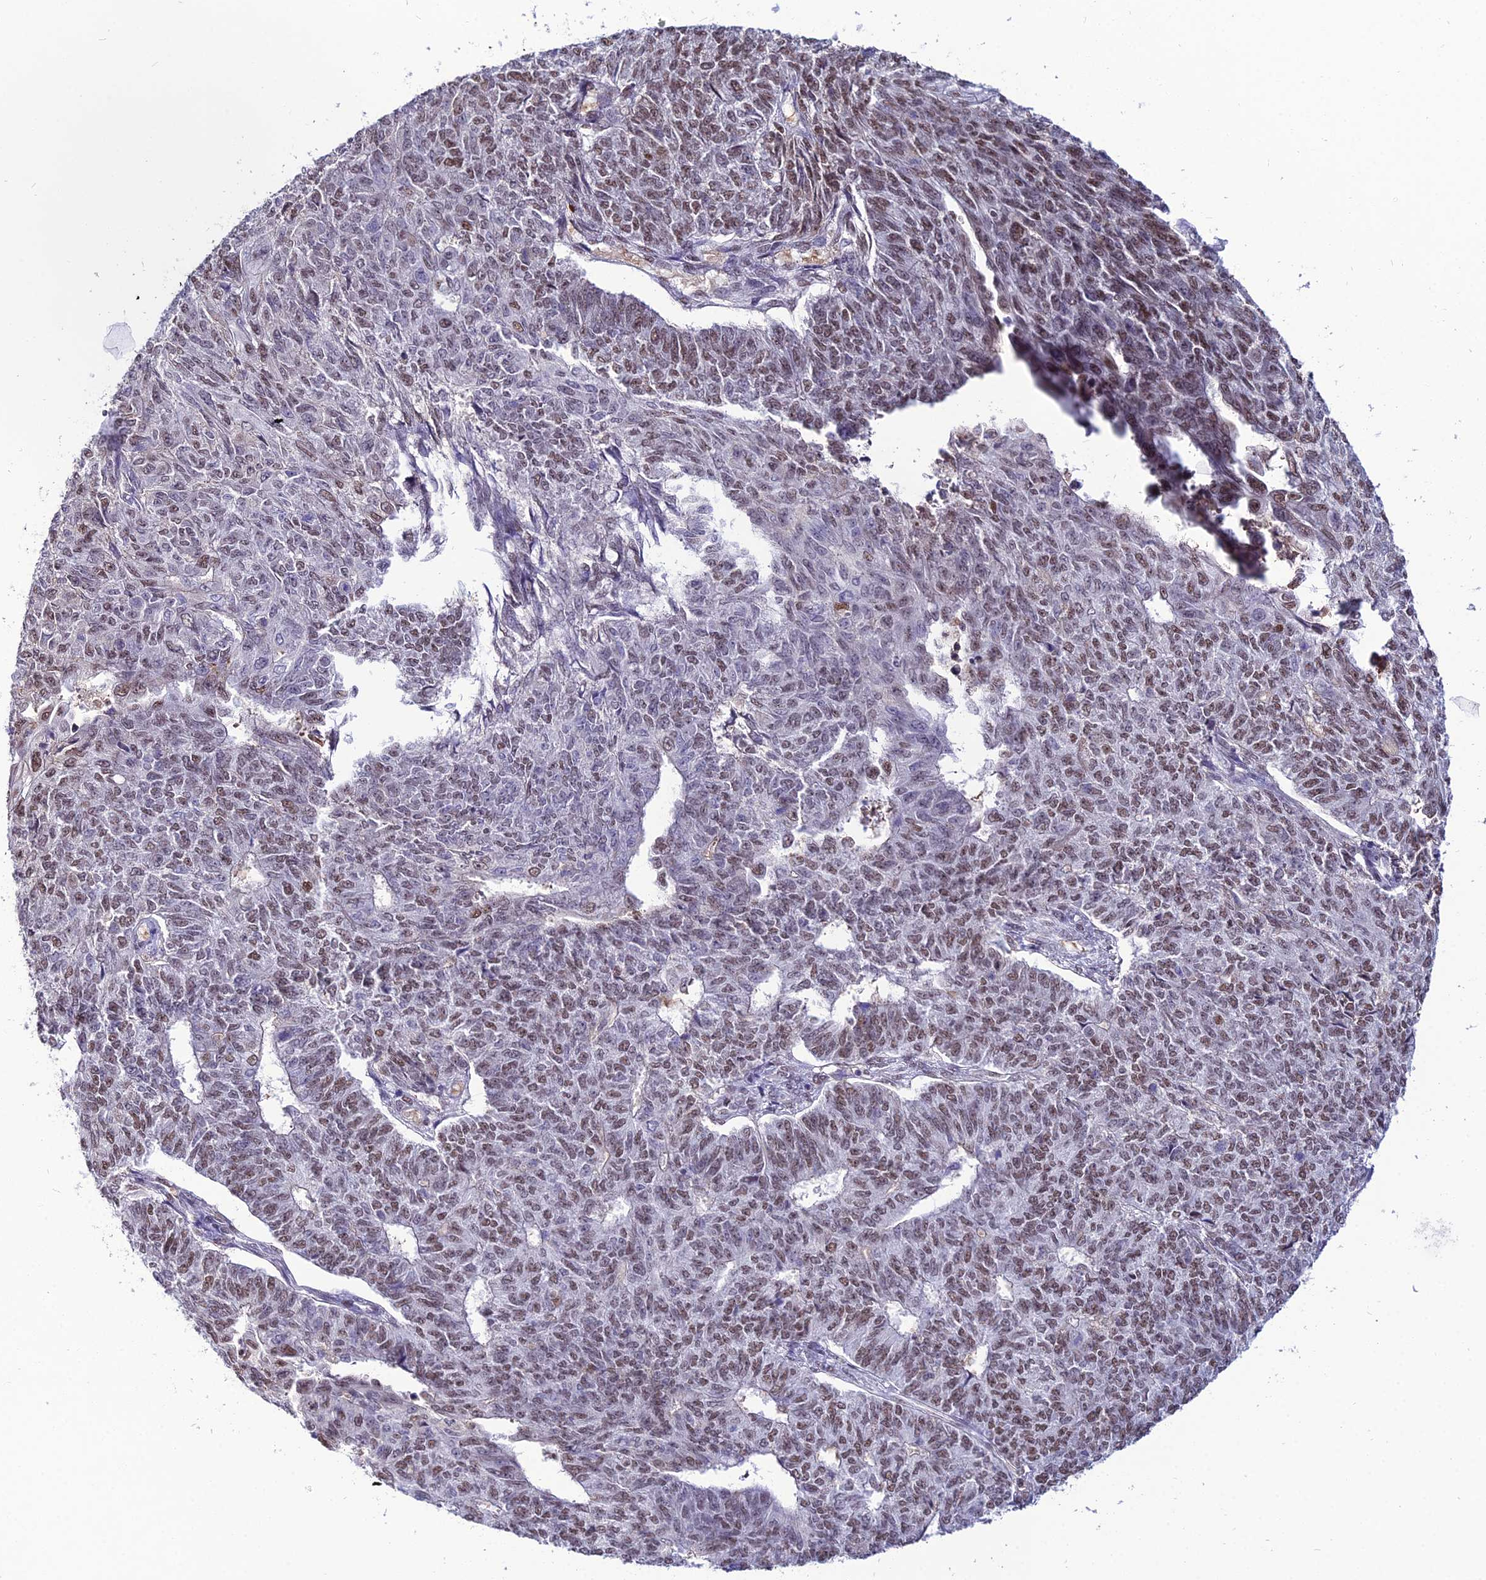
{"staining": {"intensity": "weak", "quantity": "25%-75%", "location": "nuclear"}, "tissue": "endometrial cancer", "cell_type": "Tumor cells", "image_type": "cancer", "snomed": [{"axis": "morphology", "description": "Adenocarcinoma, NOS"}, {"axis": "topography", "description": "Endometrium"}], "caption": "Immunohistochemistry (IHC) of adenocarcinoma (endometrial) reveals low levels of weak nuclear expression in about 25%-75% of tumor cells.", "gene": "RBM12", "patient": {"sex": "female", "age": 32}}